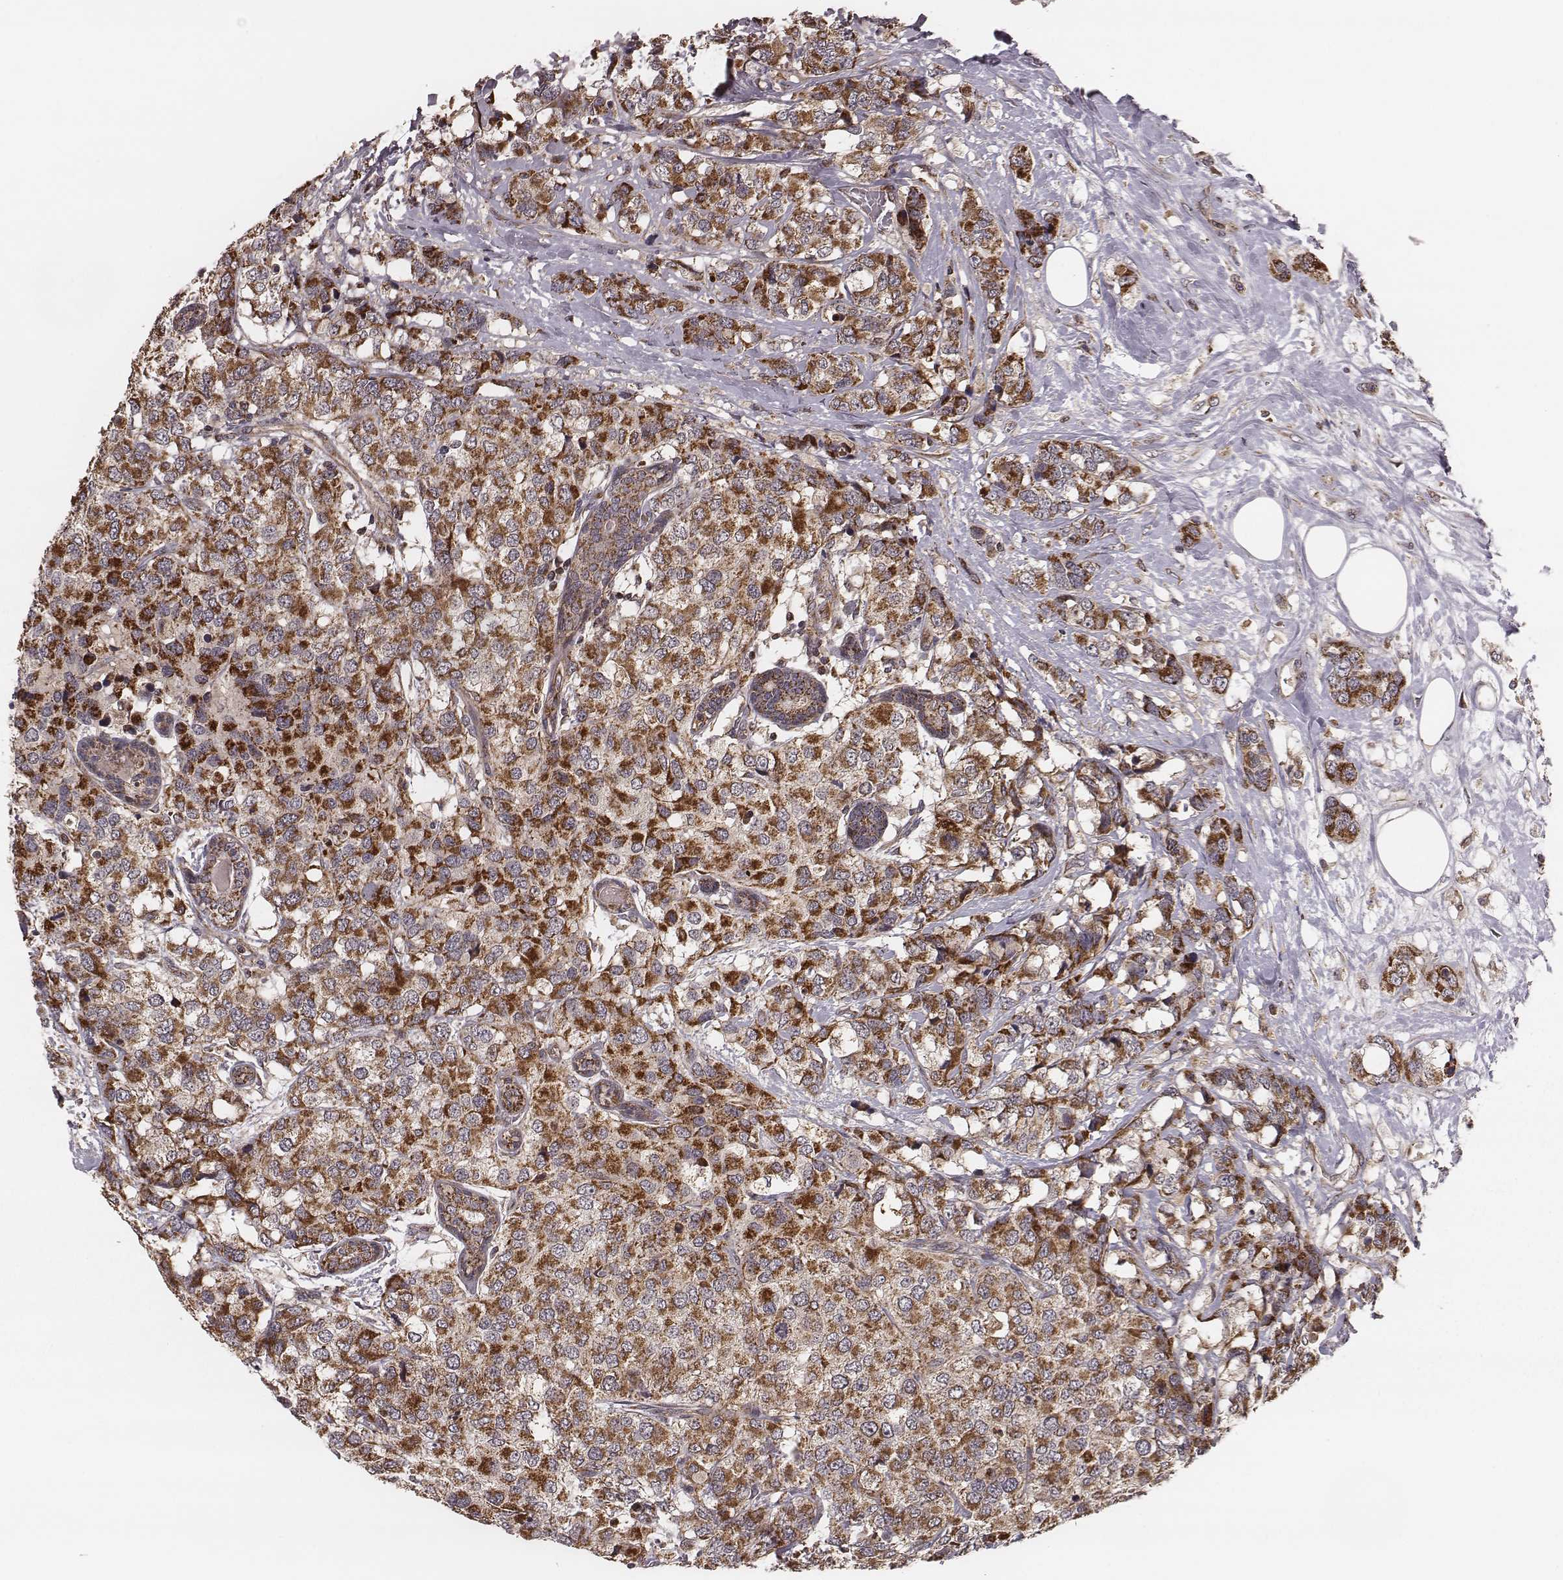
{"staining": {"intensity": "strong", "quantity": ">75%", "location": "cytoplasmic/membranous"}, "tissue": "breast cancer", "cell_type": "Tumor cells", "image_type": "cancer", "snomed": [{"axis": "morphology", "description": "Lobular carcinoma"}, {"axis": "topography", "description": "Breast"}], "caption": "Breast cancer (lobular carcinoma) stained with a brown dye reveals strong cytoplasmic/membranous positive staining in about >75% of tumor cells.", "gene": "ZDHHC21", "patient": {"sex": "female", "age": 59}}